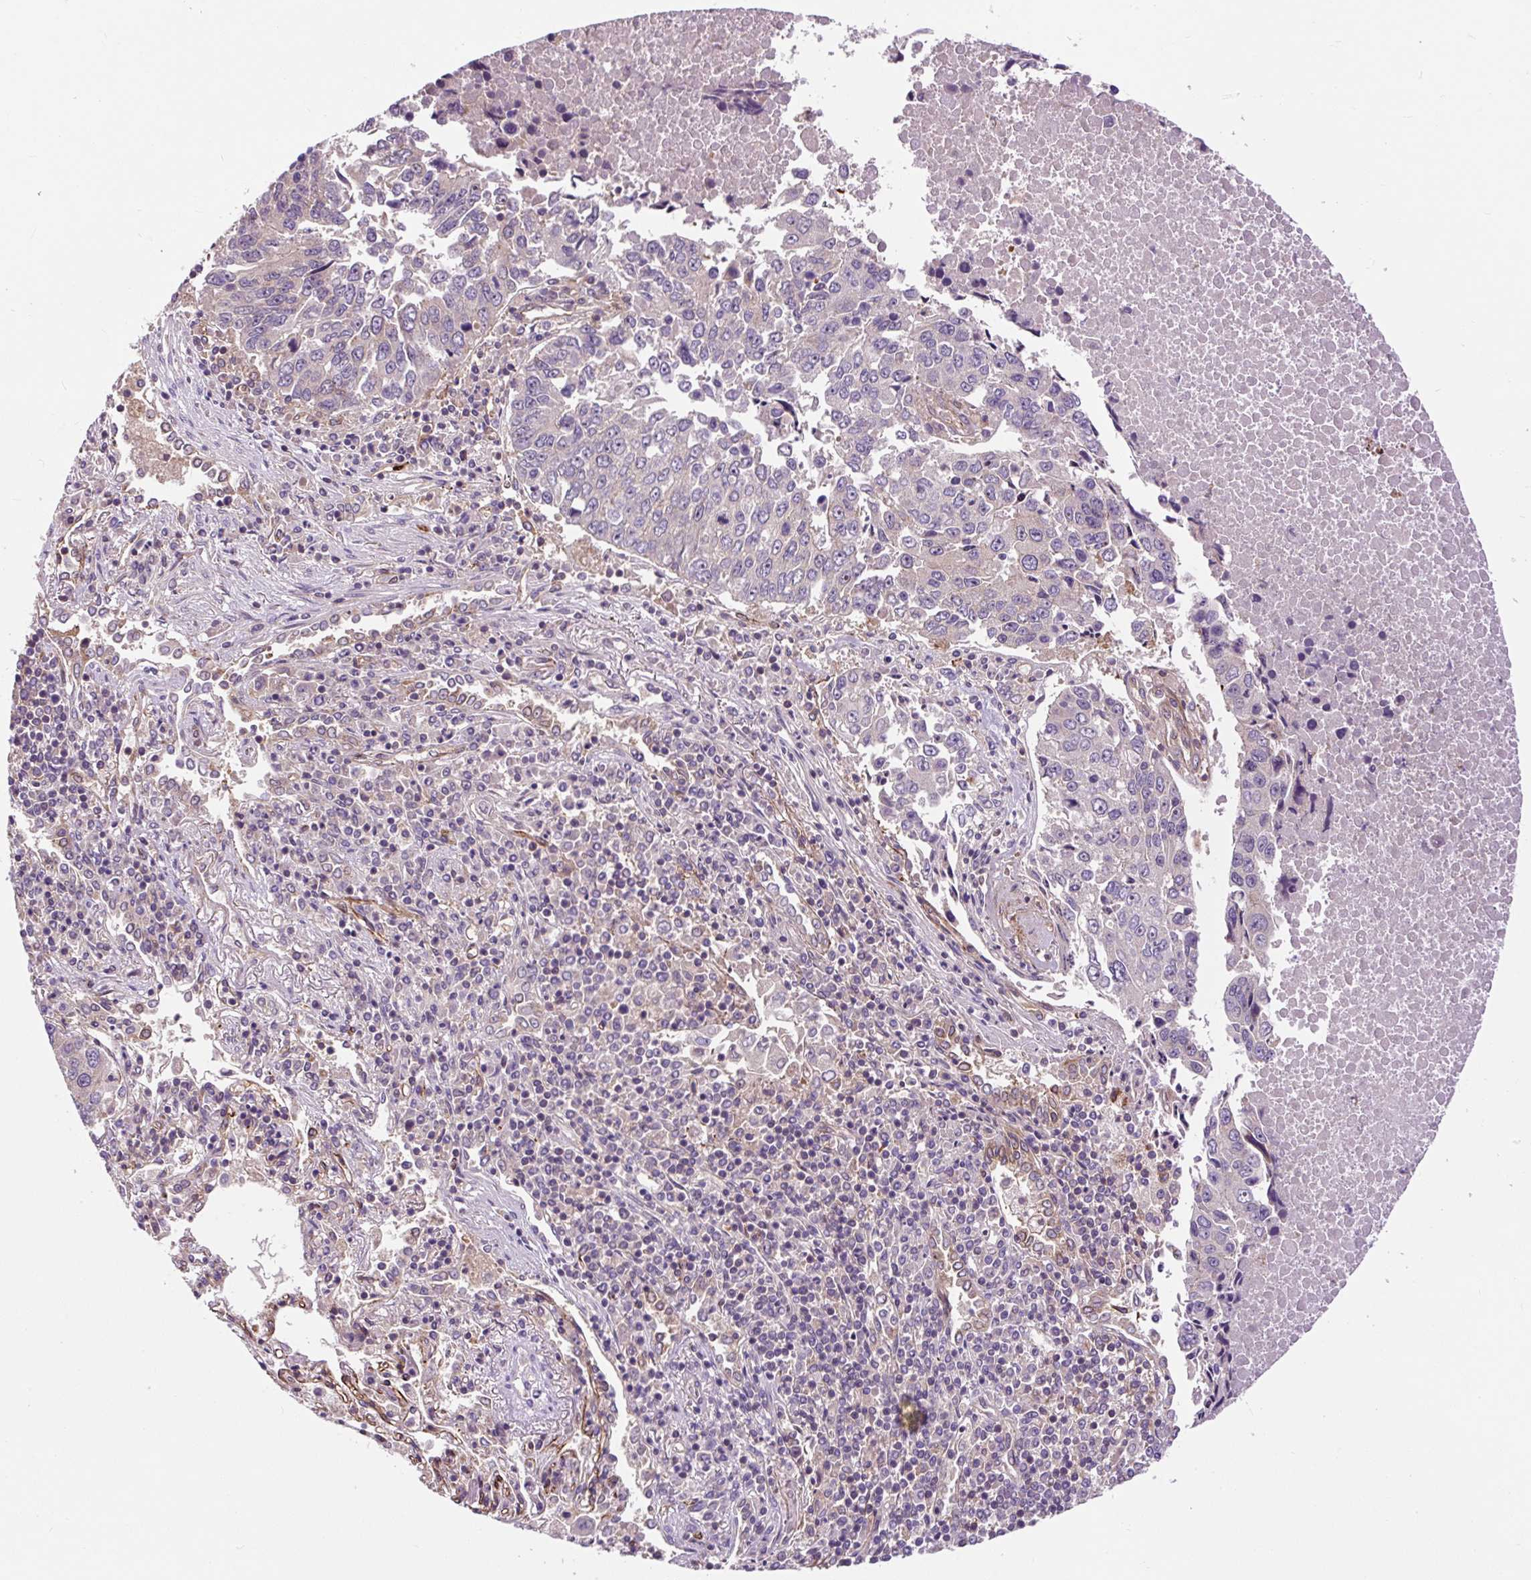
{"staining": {"intensity": "negative", "quantity": "none", "location": "none"}, "tissue": "lung cancer", "cell_type": "Tumor cells", "image_type": "cancer", "snomed": [{"axis": "morphology", "description": "Squamous cell carcinoma, NOS"}, {"axis": "topography", "description": "Lung"}], "caption": "This photomicrograph is of lung cancer stained with IHC to label a protein in brown with the nuclei are counter-stained blue. There is no expression in tumor cells. (Brightfield microscopy of DAB immunohistochemistry at high magnification).", "gene": "PCDHGB3", "patient": {"sex": "female", "age": 66}}